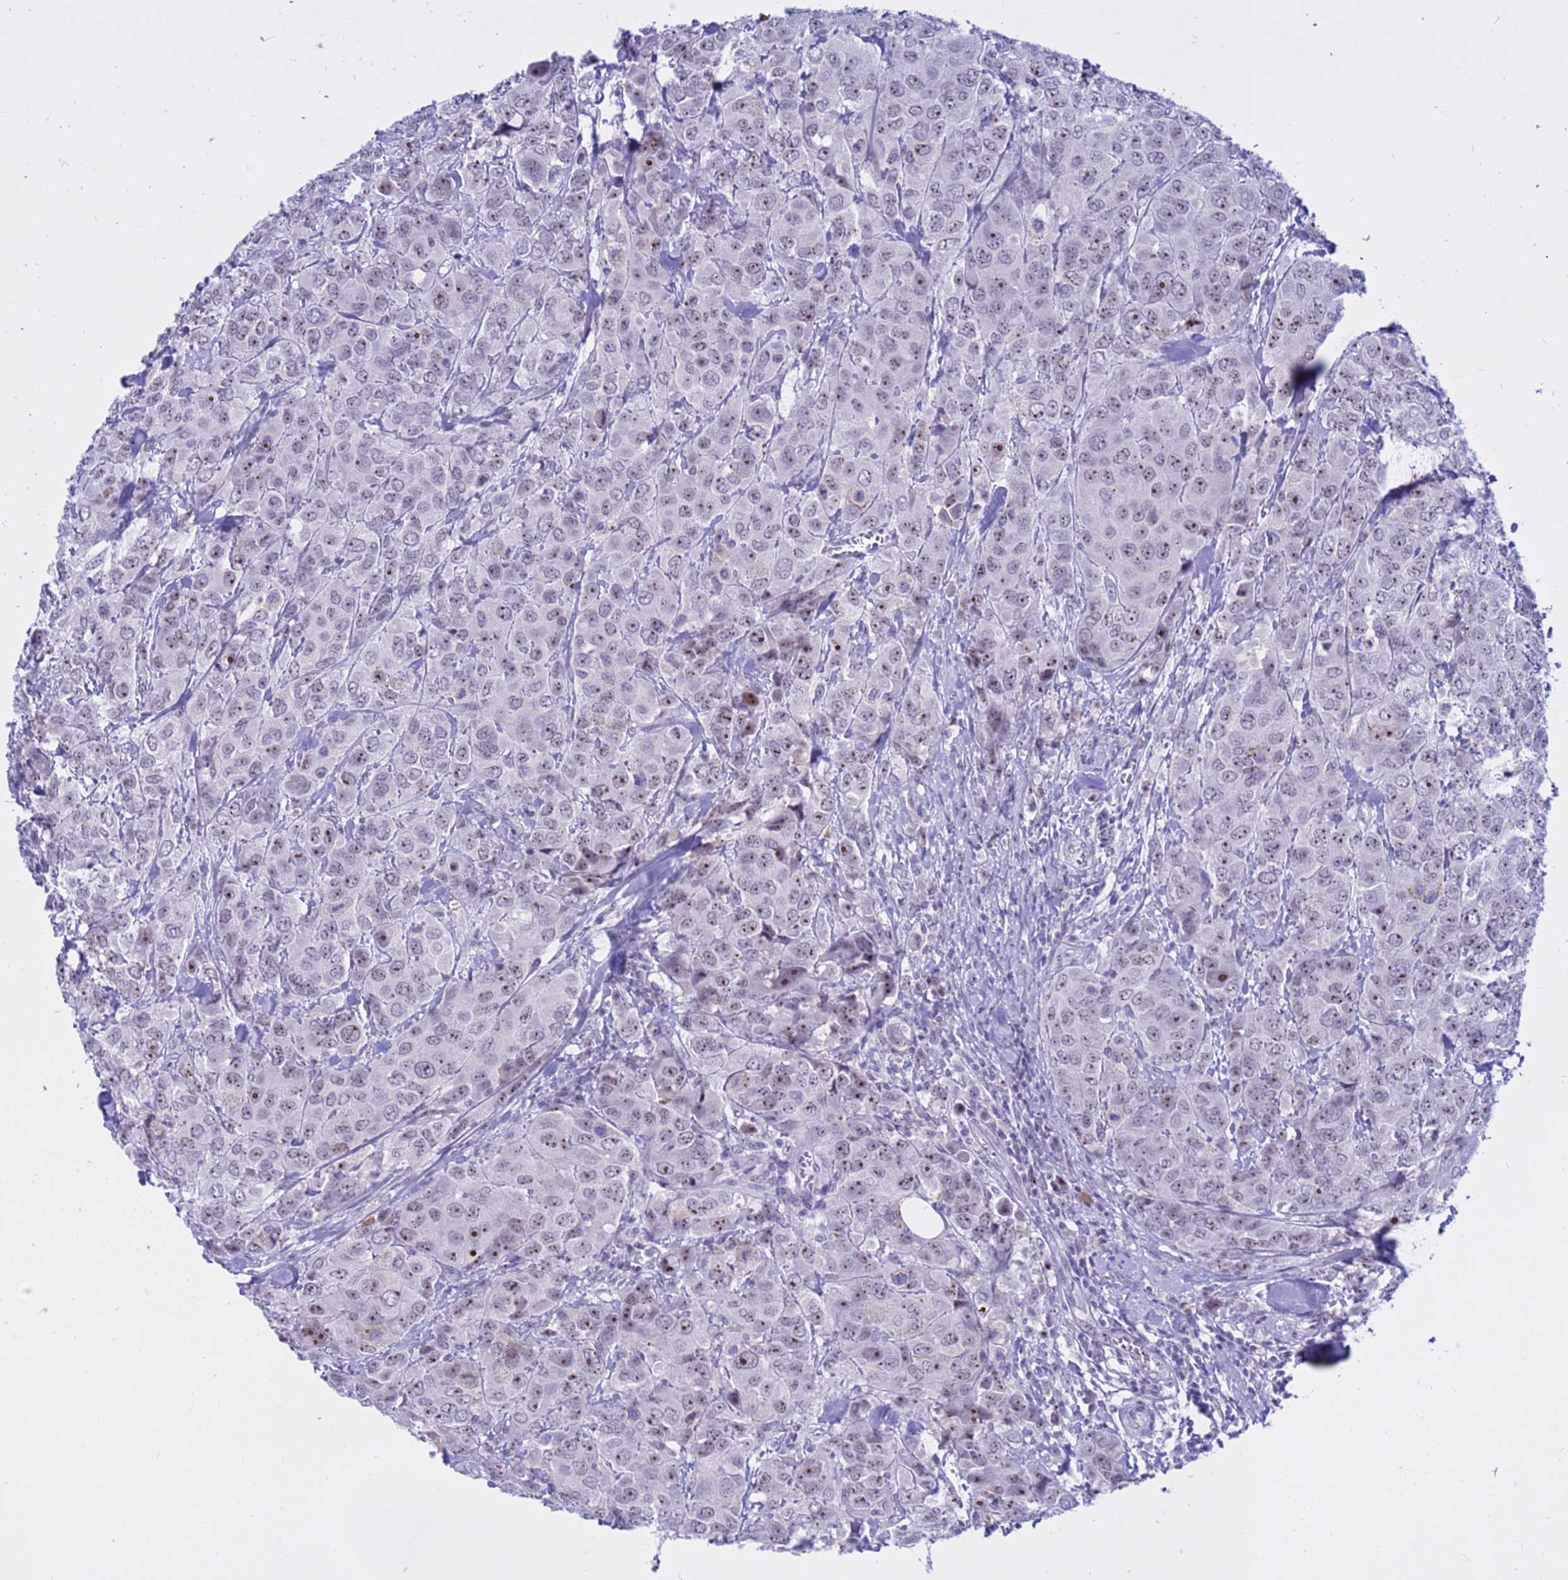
{"staining": {"intensity": "moderate", "quantity": "25%-75%", "location": "nuclear"}, "tissue": "breast cancer", "cell_type": "Tumor cells", "image_type": "cancer", "snomed": [{"axis": "morphology", "description": "Duct carcinoma"}, {"axis": "topography", "description": "Breast"}], "caption": "Brown immunohistochemical staining in breast cancer exhibits moderate nuclear staining in about 25%-75% of tumor cells.", "gene": "DMRTC2", "patient": {"sex": "female", "age": 43}}